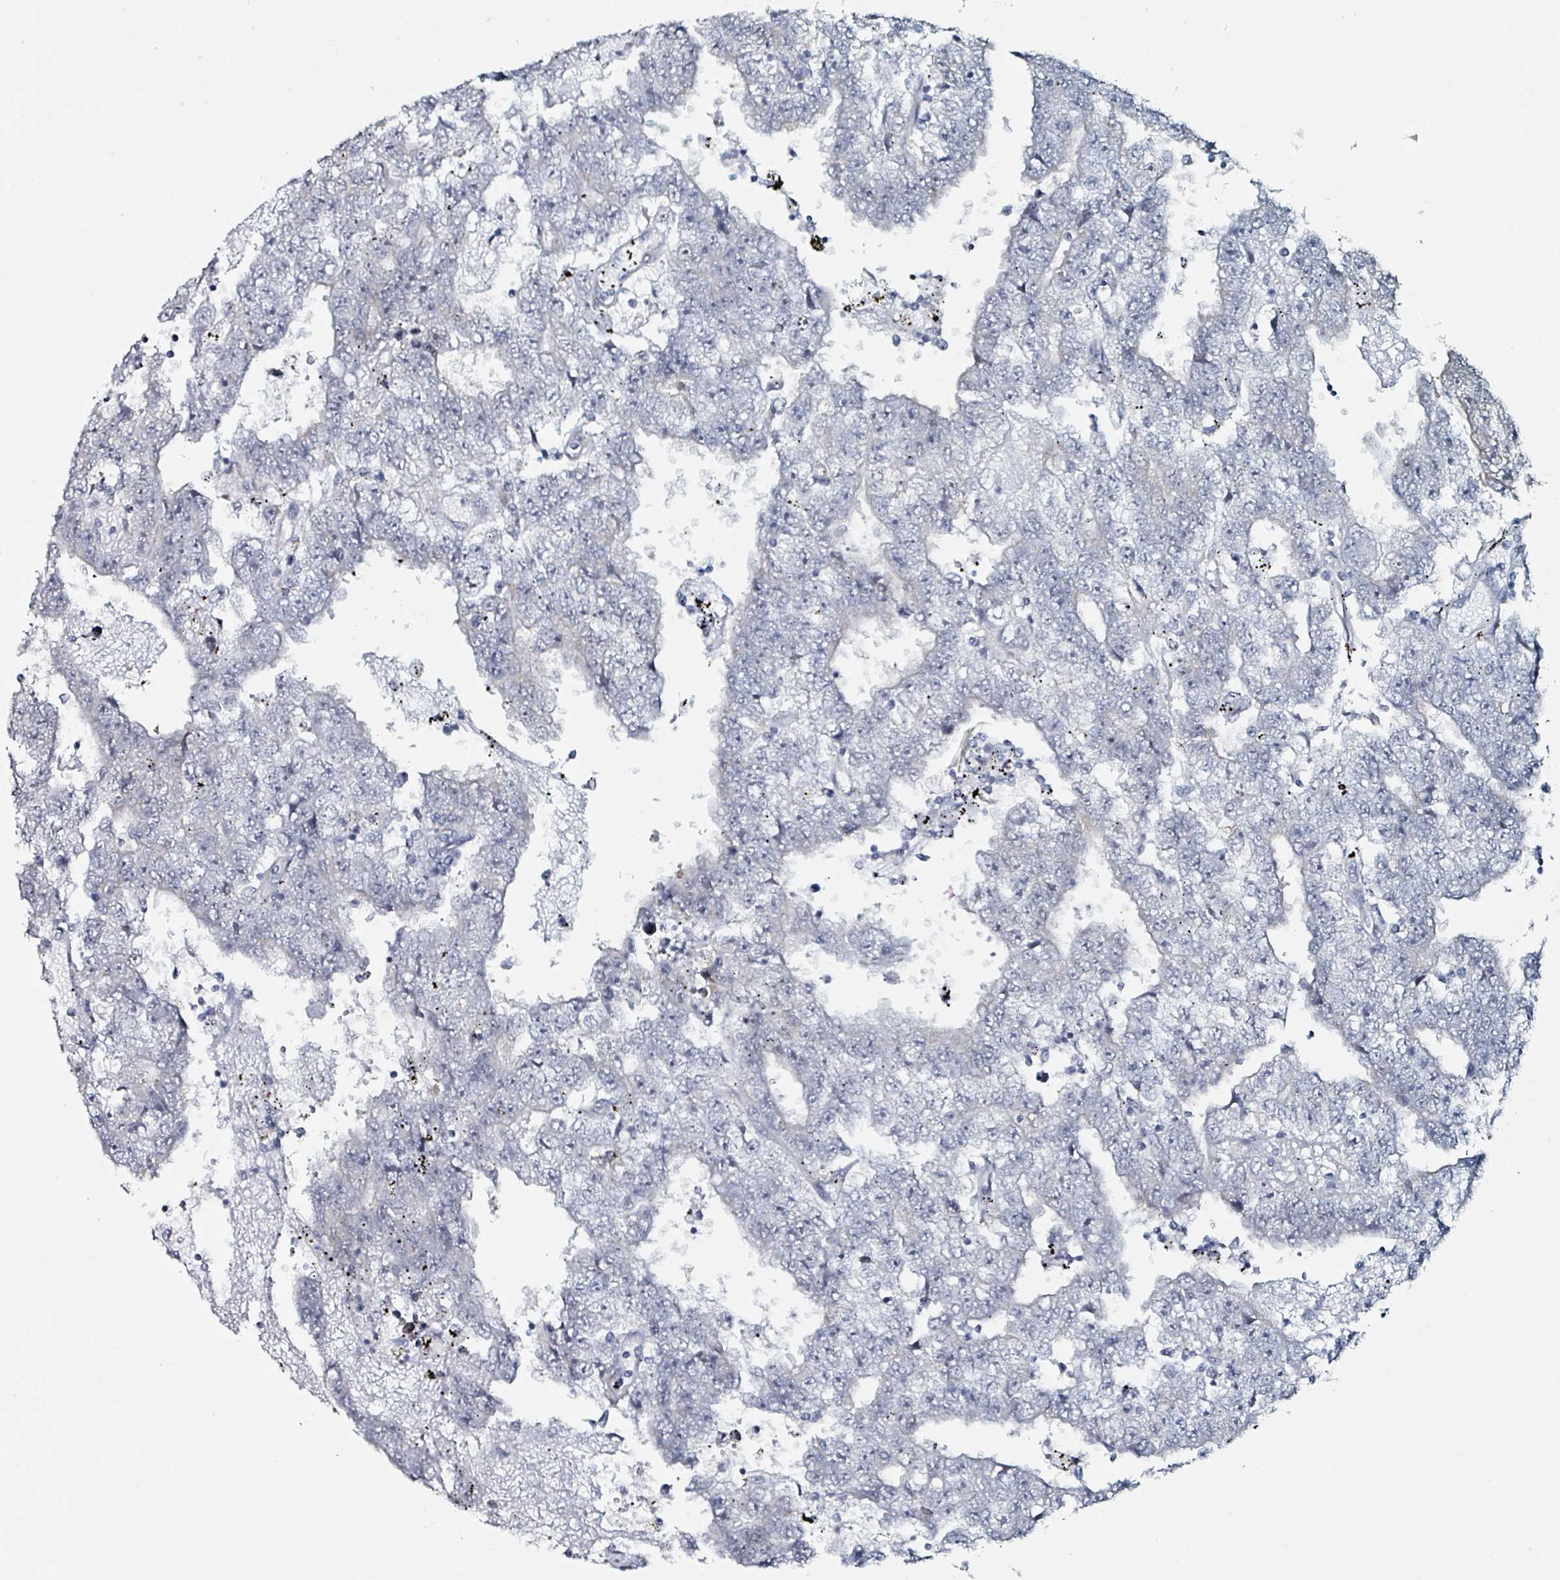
{"staining": {"intensity": "negative", "quantity": "none", "location": "none"}, "tissue": "testis cancer", "cell_type": "Tumor cells", "image_type": "cancer", "snomed": [{"axis": "morphology", "description": "Carcinoma, Embryonal, NOS"}, {"axis": "topography", "description": "Testis"}], "caption": "Tumor cells are negative for brown protein staining in testis cancer.", "gene": "B3GAT3", "patient": {"sex": "male", "age": 25}}